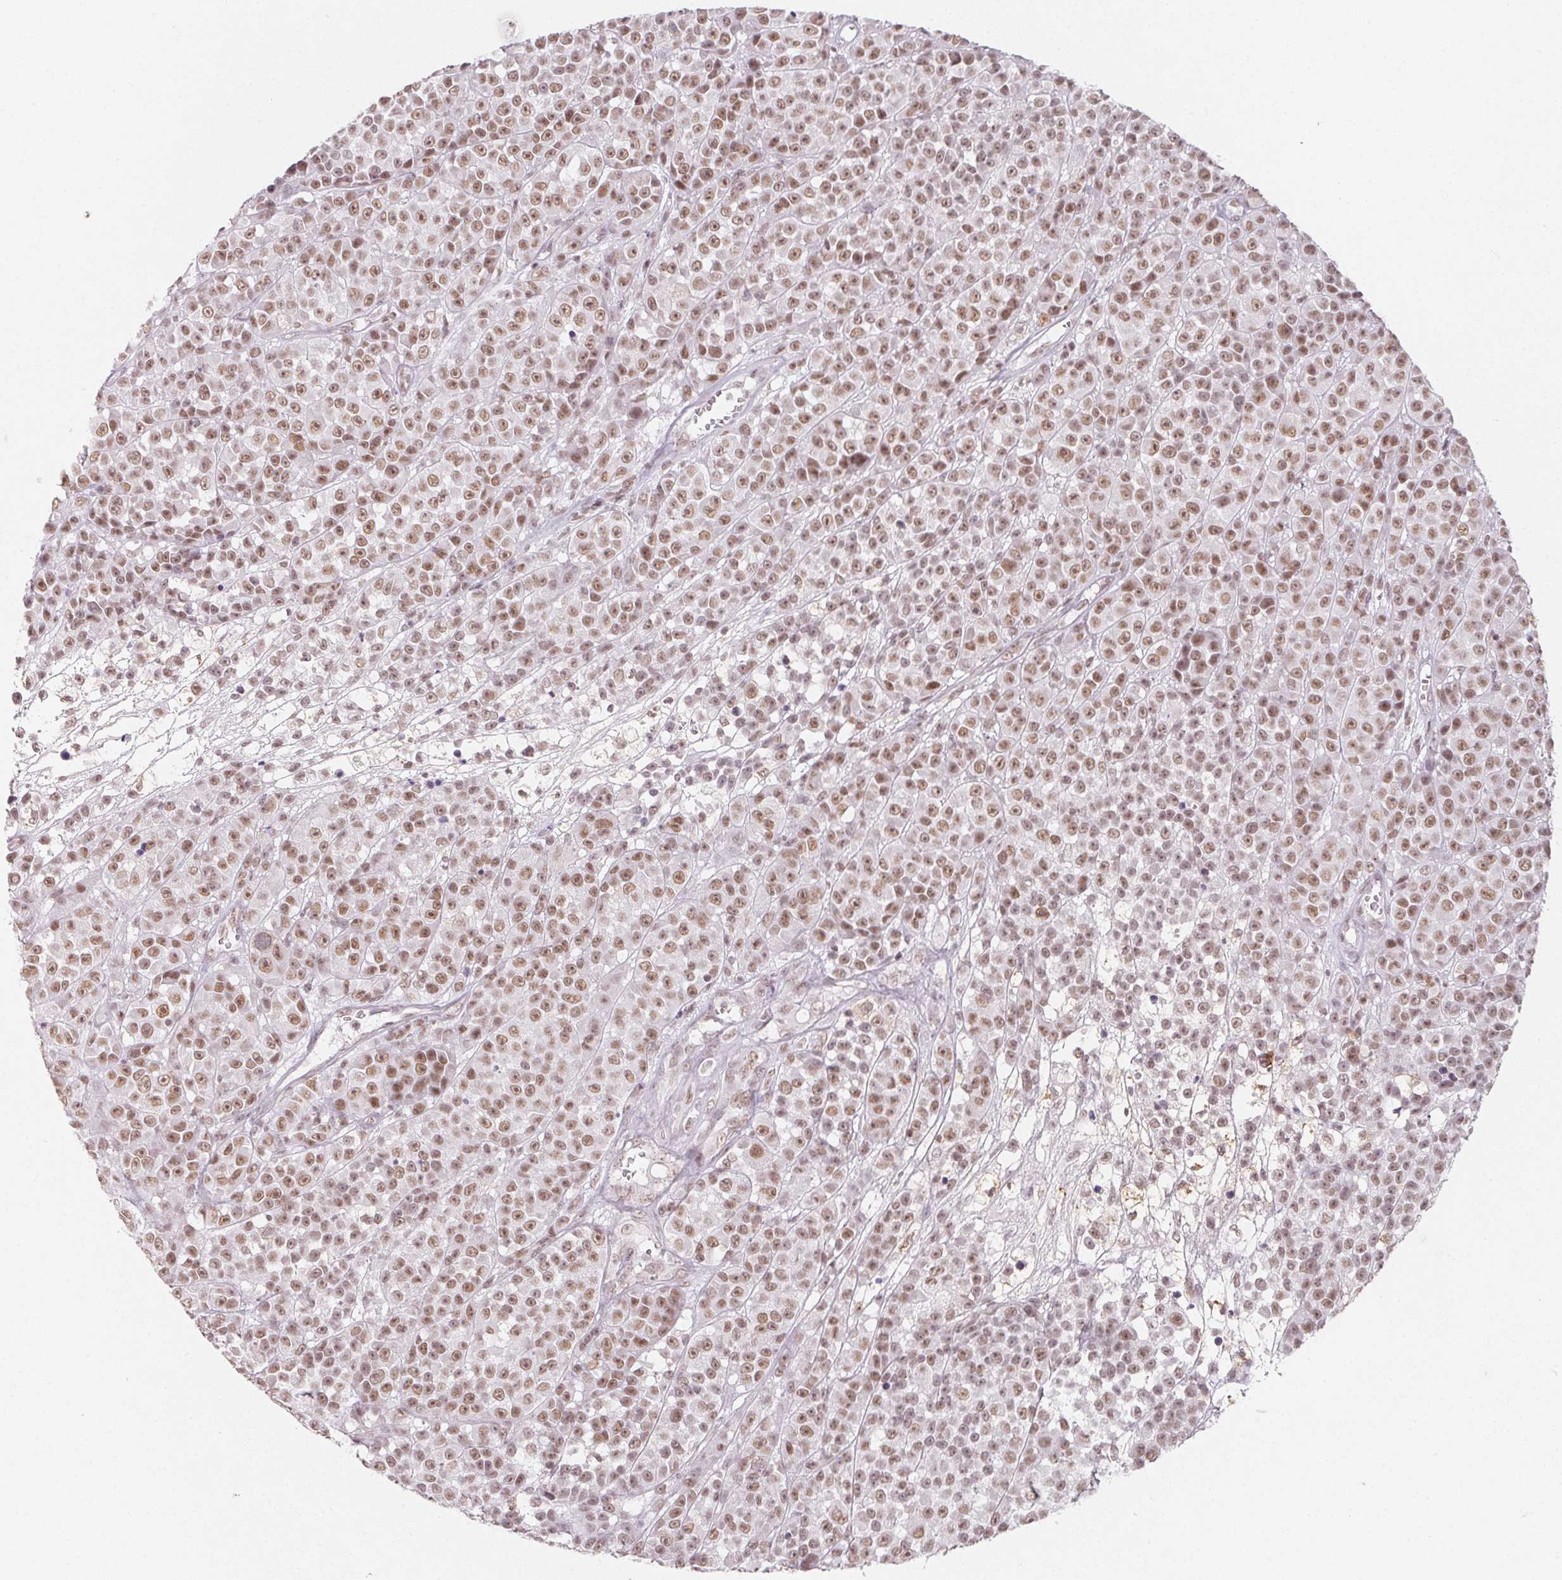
{"staining": {"intensity": "moderate", "quantity": ">75%", "location": "nuclear"}, "tissue": "melanoma", "cell_type": "Tumor cells", "image_type": "cancer", "snomed": [{"axis": "morphology", "description": "Malignant melanoma, NOS"}, {"axis": "topography", "description": "Skin"}, {"axis": "topography", "description": "Skin of back"}], "caption": "Human melanoma stained with a brown dye displays moderate nuclear positive positivity in approximately >75% of tumor cells.", "gene": "NXF3", "patient": {"sex": "male", "age": 91}}